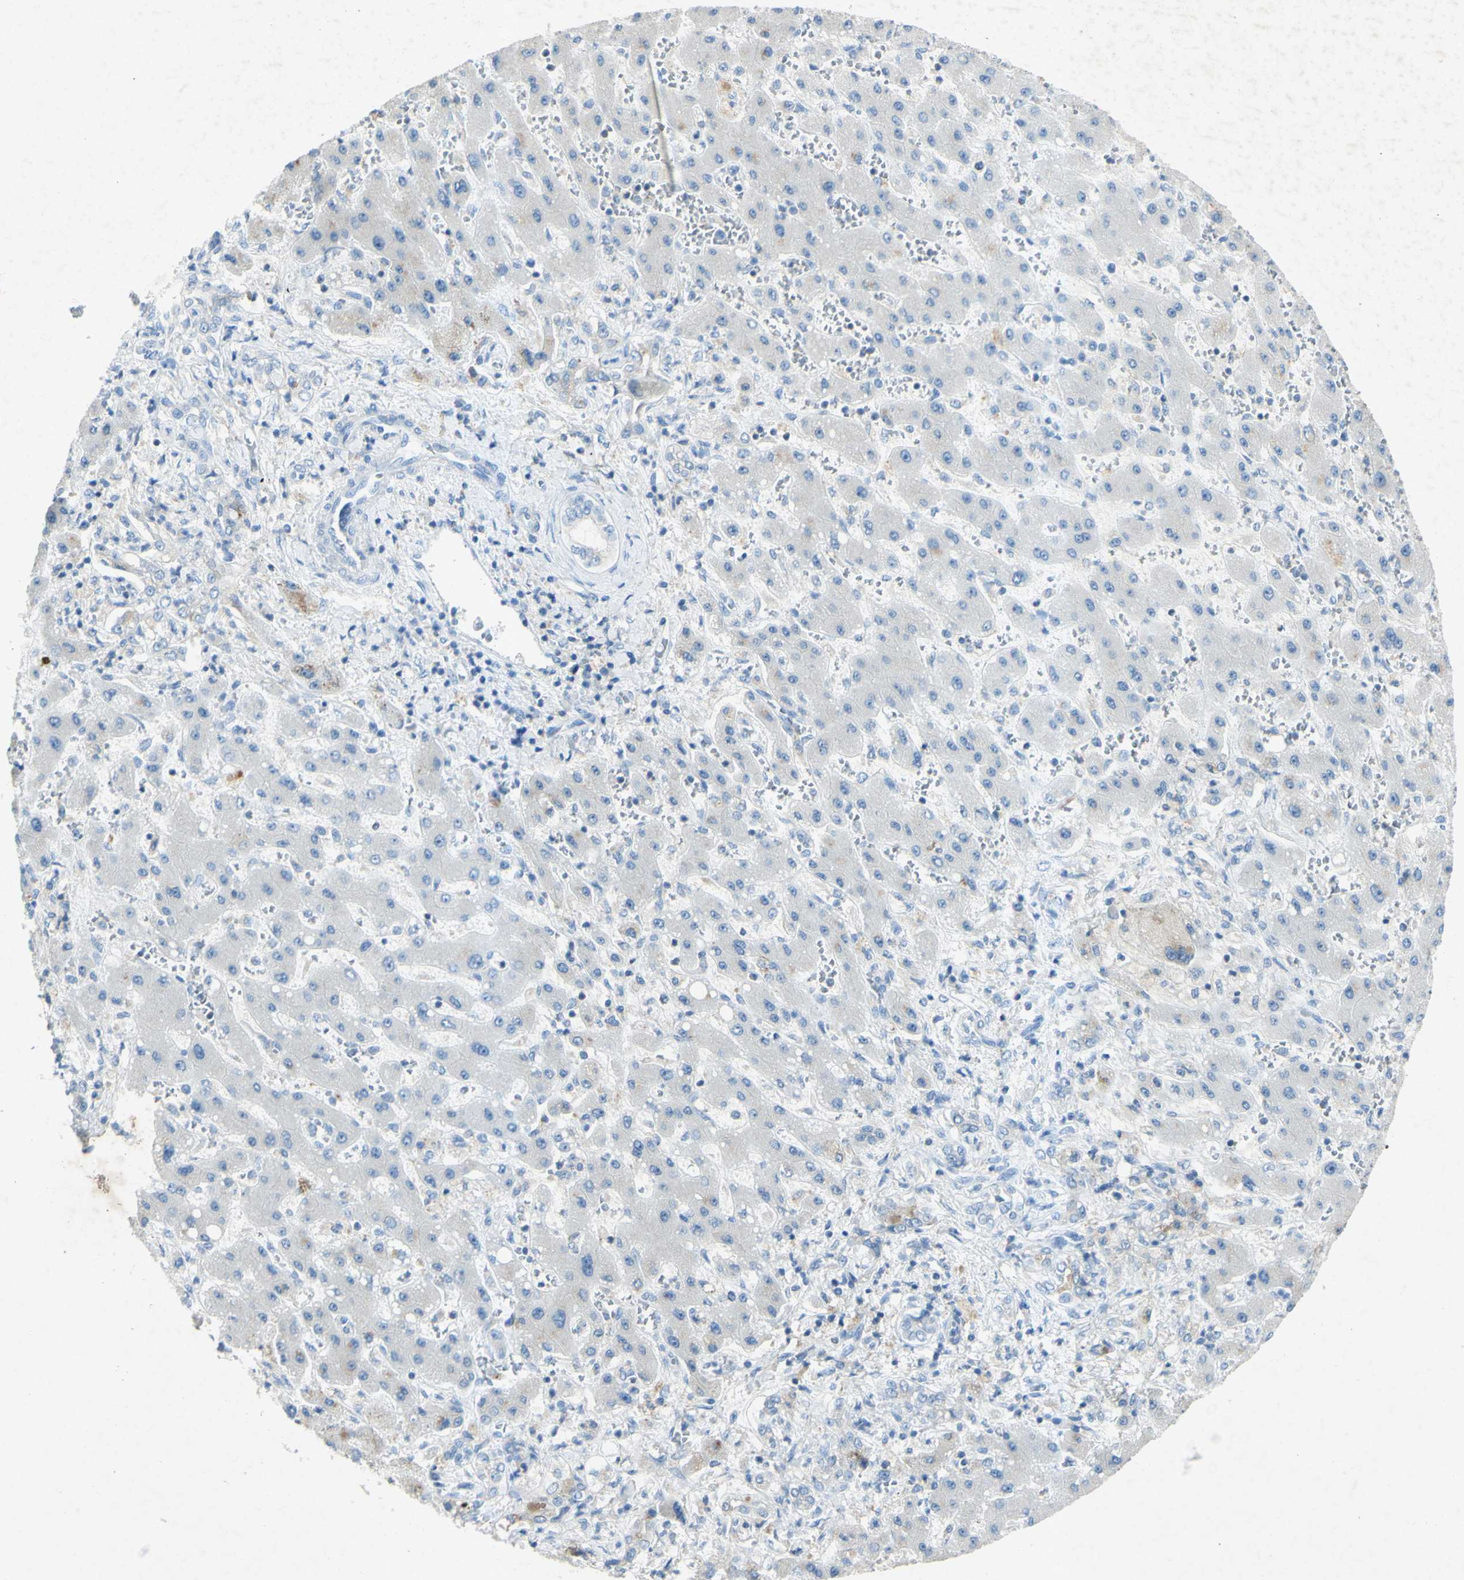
{"staining": {"intensity": "weak", "quantity": "<25%", "location": "cytoplasmic/membranous"}, "tissue": "liver cancer", "cell_type": "Tumor cells", "image_type": "cancer", "snomed": [{"axis": "morphology", "description": "Cholangiocarcinoma"}, {"axis": "topography", "description": "Liver"}], "caption": "High magnification brightfield microscopy of cholangiocarcinoma (liver) stained with DAB (3,3'-diaminobenzidine) (brown) and counterstained with hematoxylin (blue): tumor cells show no significant expression.", "gene": "GDF15", "patient": {"sex": "male", "age": 50}}